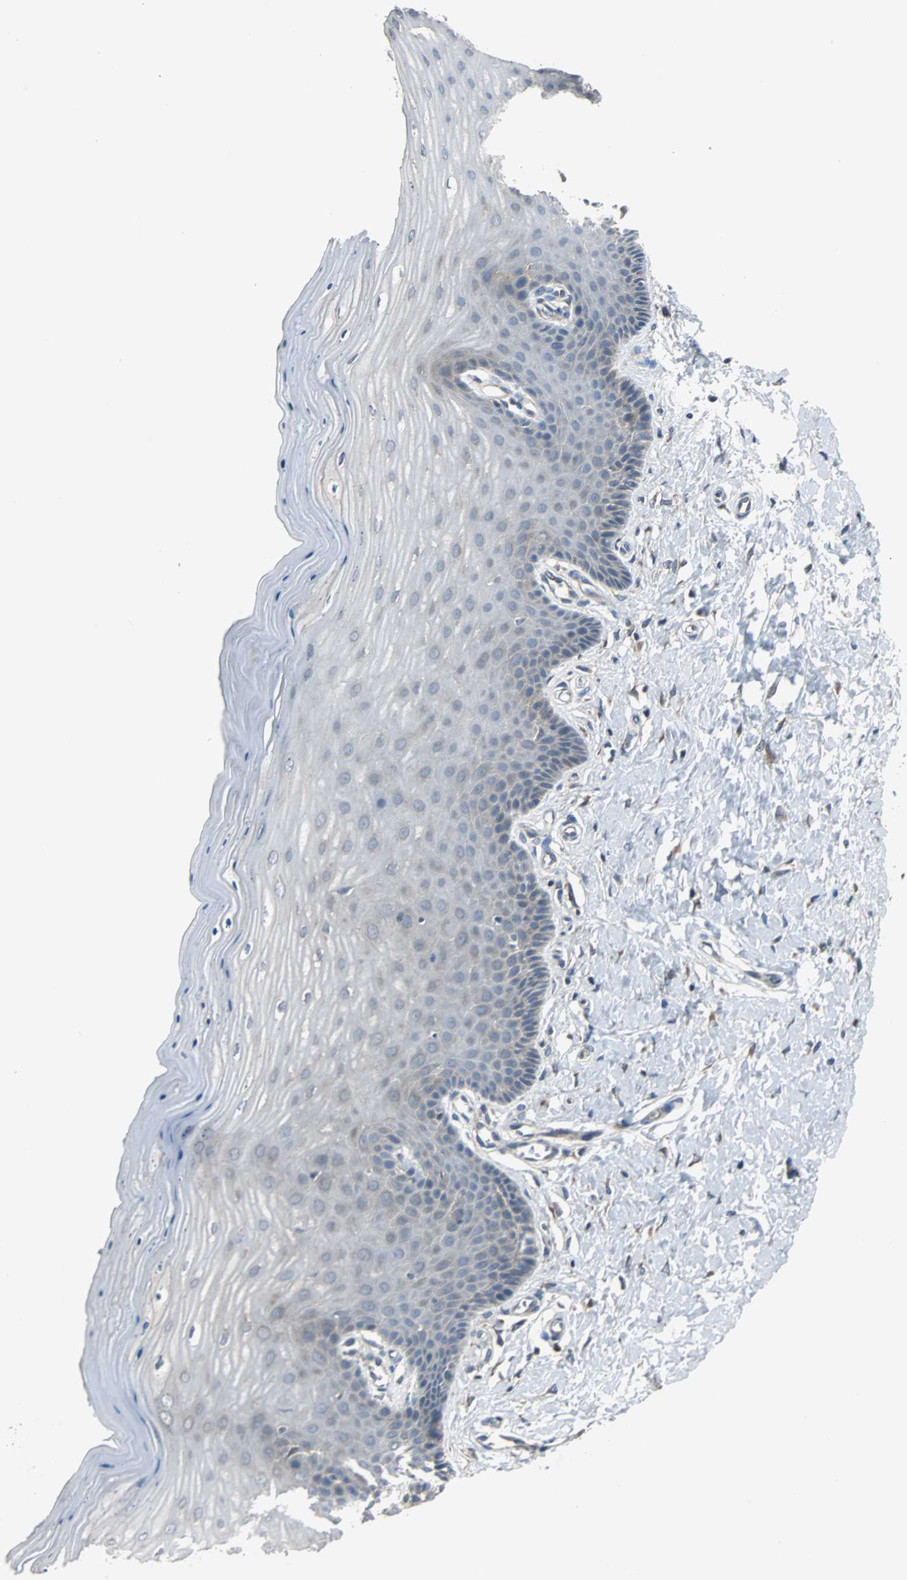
{"staining": {"intensity": "moderate", "quantity": ">75%", "location": "cytoplasmic/membranous"}, "tissue": "cervix", "cell_type": "Glandular cells", "image_type": "normal", "snomed": [{"axis": "morphology", "description": "Normal tissue, NOS"}, {"axis": "topography", "description": "Cervix"}], "caption": "Immunohistochemical staining of normal cervix shows >75% levels of moderate cytoplasmic/membranous protein expression in approximately >75% of glandular cells. (DAB (3,3'-diaminobenzidine) = brown stain, brightfield microscopy at high magnification).", "gene": "ARF1", "patient": {"sex": "female", "age": 55}}